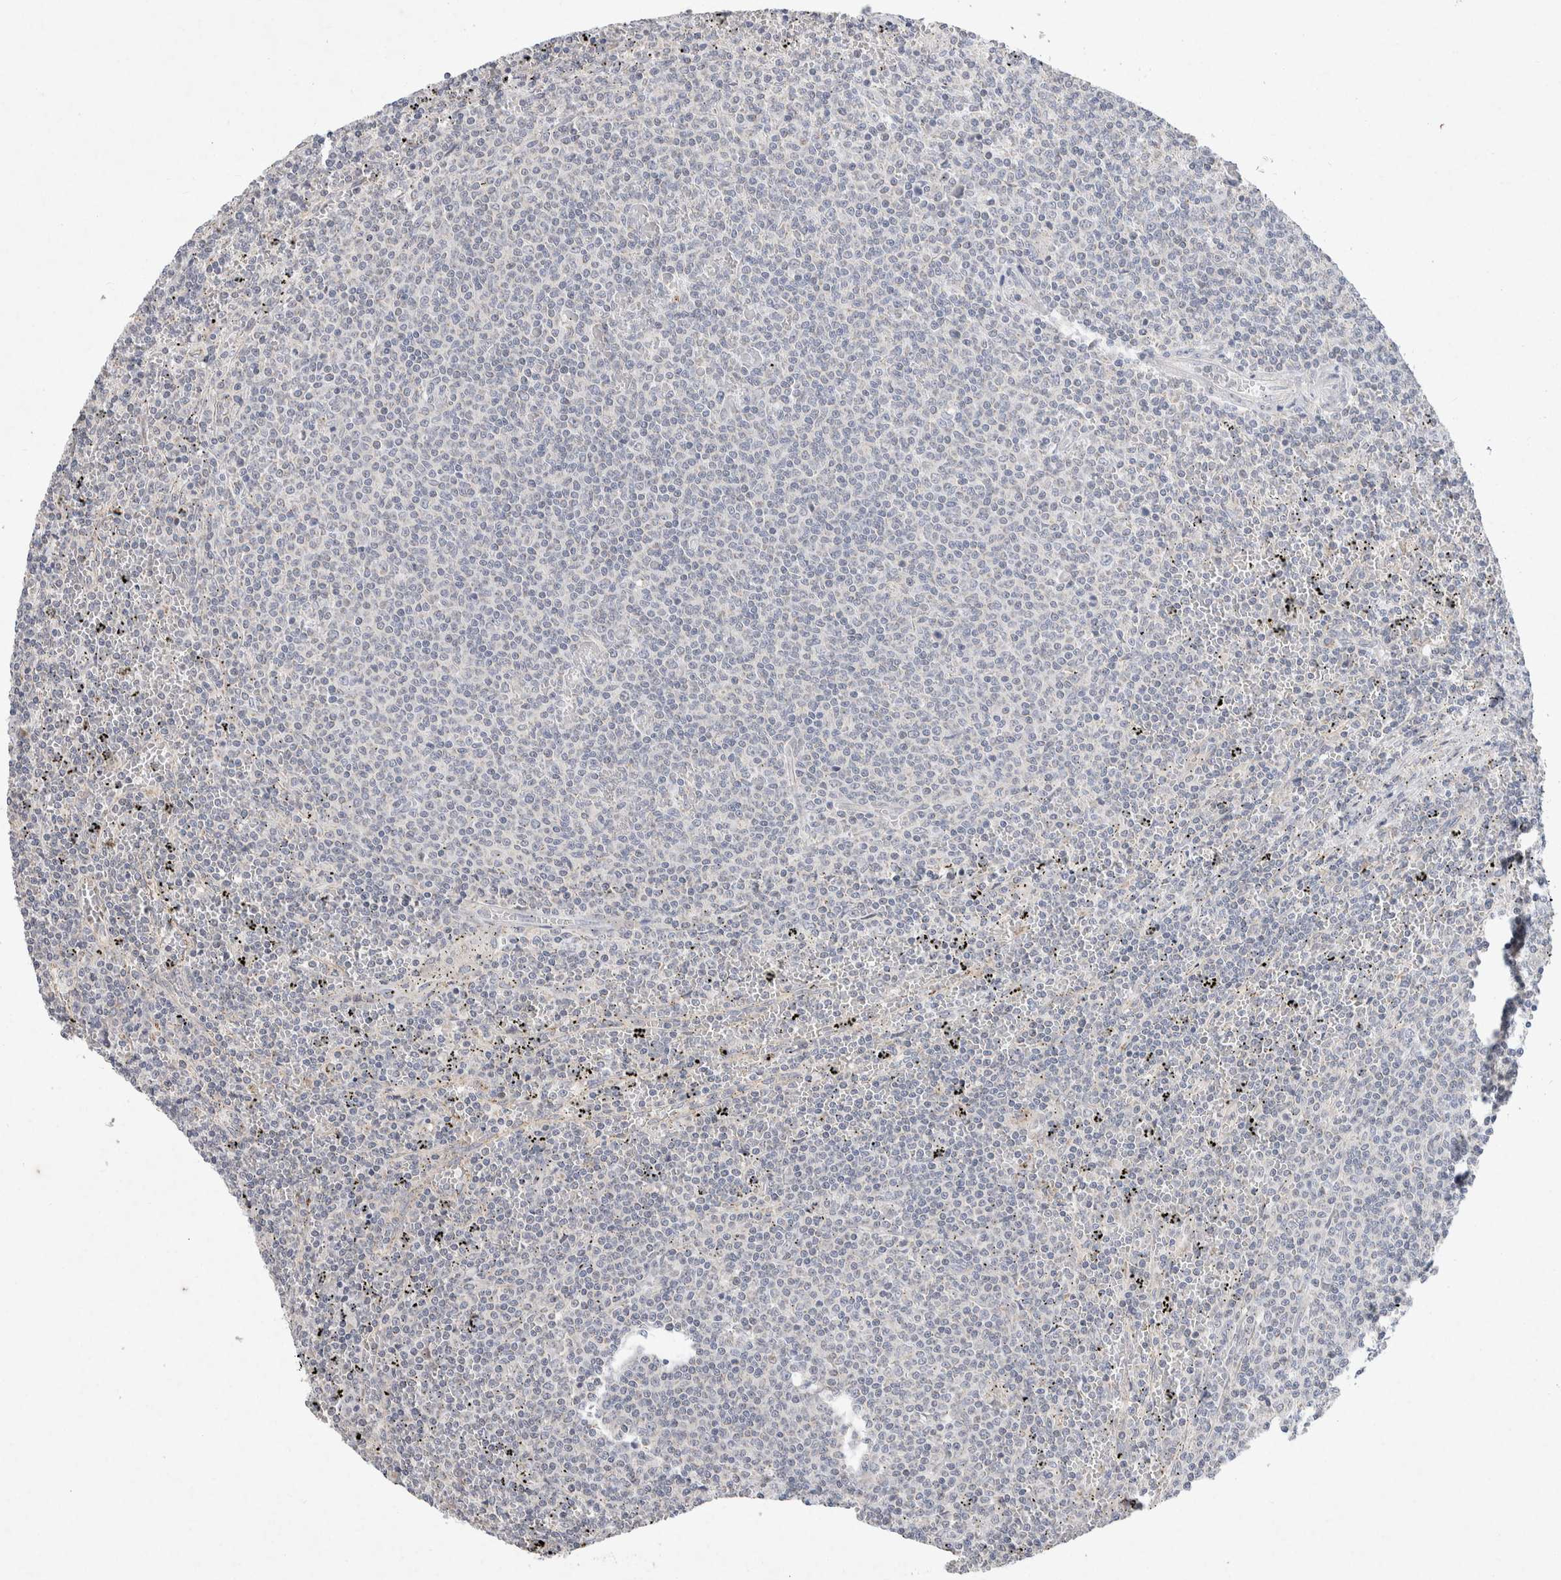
{"staining": {"intensity": "negative", "quantity": "none", "location": "none"}, "tissue": "lymphoma", "cell_type": "Tumor cells", "image_type": "cancer", "snomed": [{"axis": "morphology", "description": "Malignant lymphoma, non-Hodgkin's type, Low grade"}, {"axis": "topography", "description": "Spleen"}], "caption": "Tumor cells show no significant protein staining in low-grade malignant lymphoma, non-Hodgkin's type.", "gene": "CMTM4", "patient": {"sex": "female", "age": 50}}